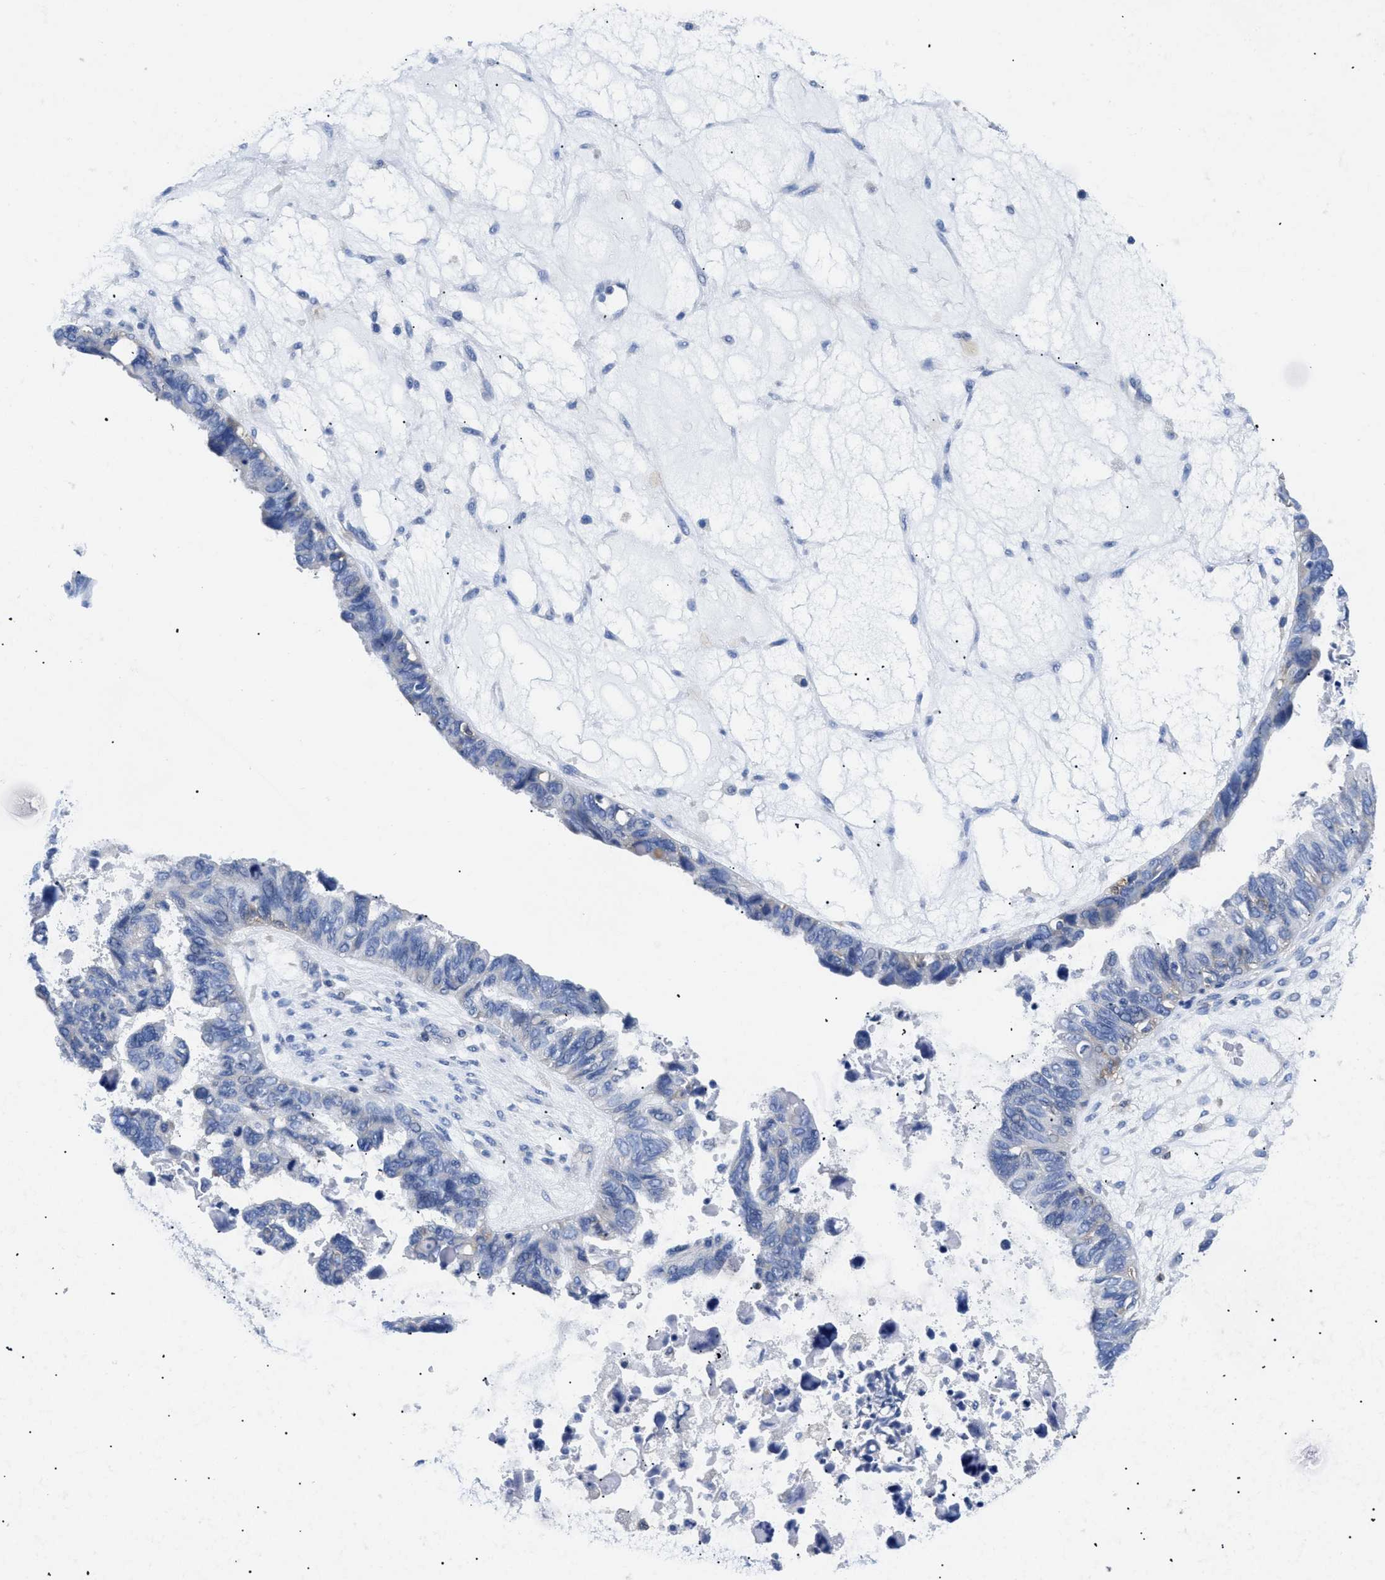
{"staining": {"intensity": "negative", "quantity": "none", "location": "none"}, "tissue": "ovarian cancer", "cell_type": "Tumor cells", "image_type": "cancer", "snomed": [{"axis": "morphology", "description": "Cystadenocarcinoma, serous, NOS"}, {"axis": "topography", "description": "Ovary"}], "caption": "Protein analysis of serous cystadenocarcinoma (ovarian) exhibits no significant positivity in tumor cells. The staining was performed using DAB to visualize the protein expression in brown, while the nuclei were stained in blue with hematoxylin (Magnification: 20x).", "gene": "HLA-DPA1", "patient": {"sex": "female", "age": 79}}